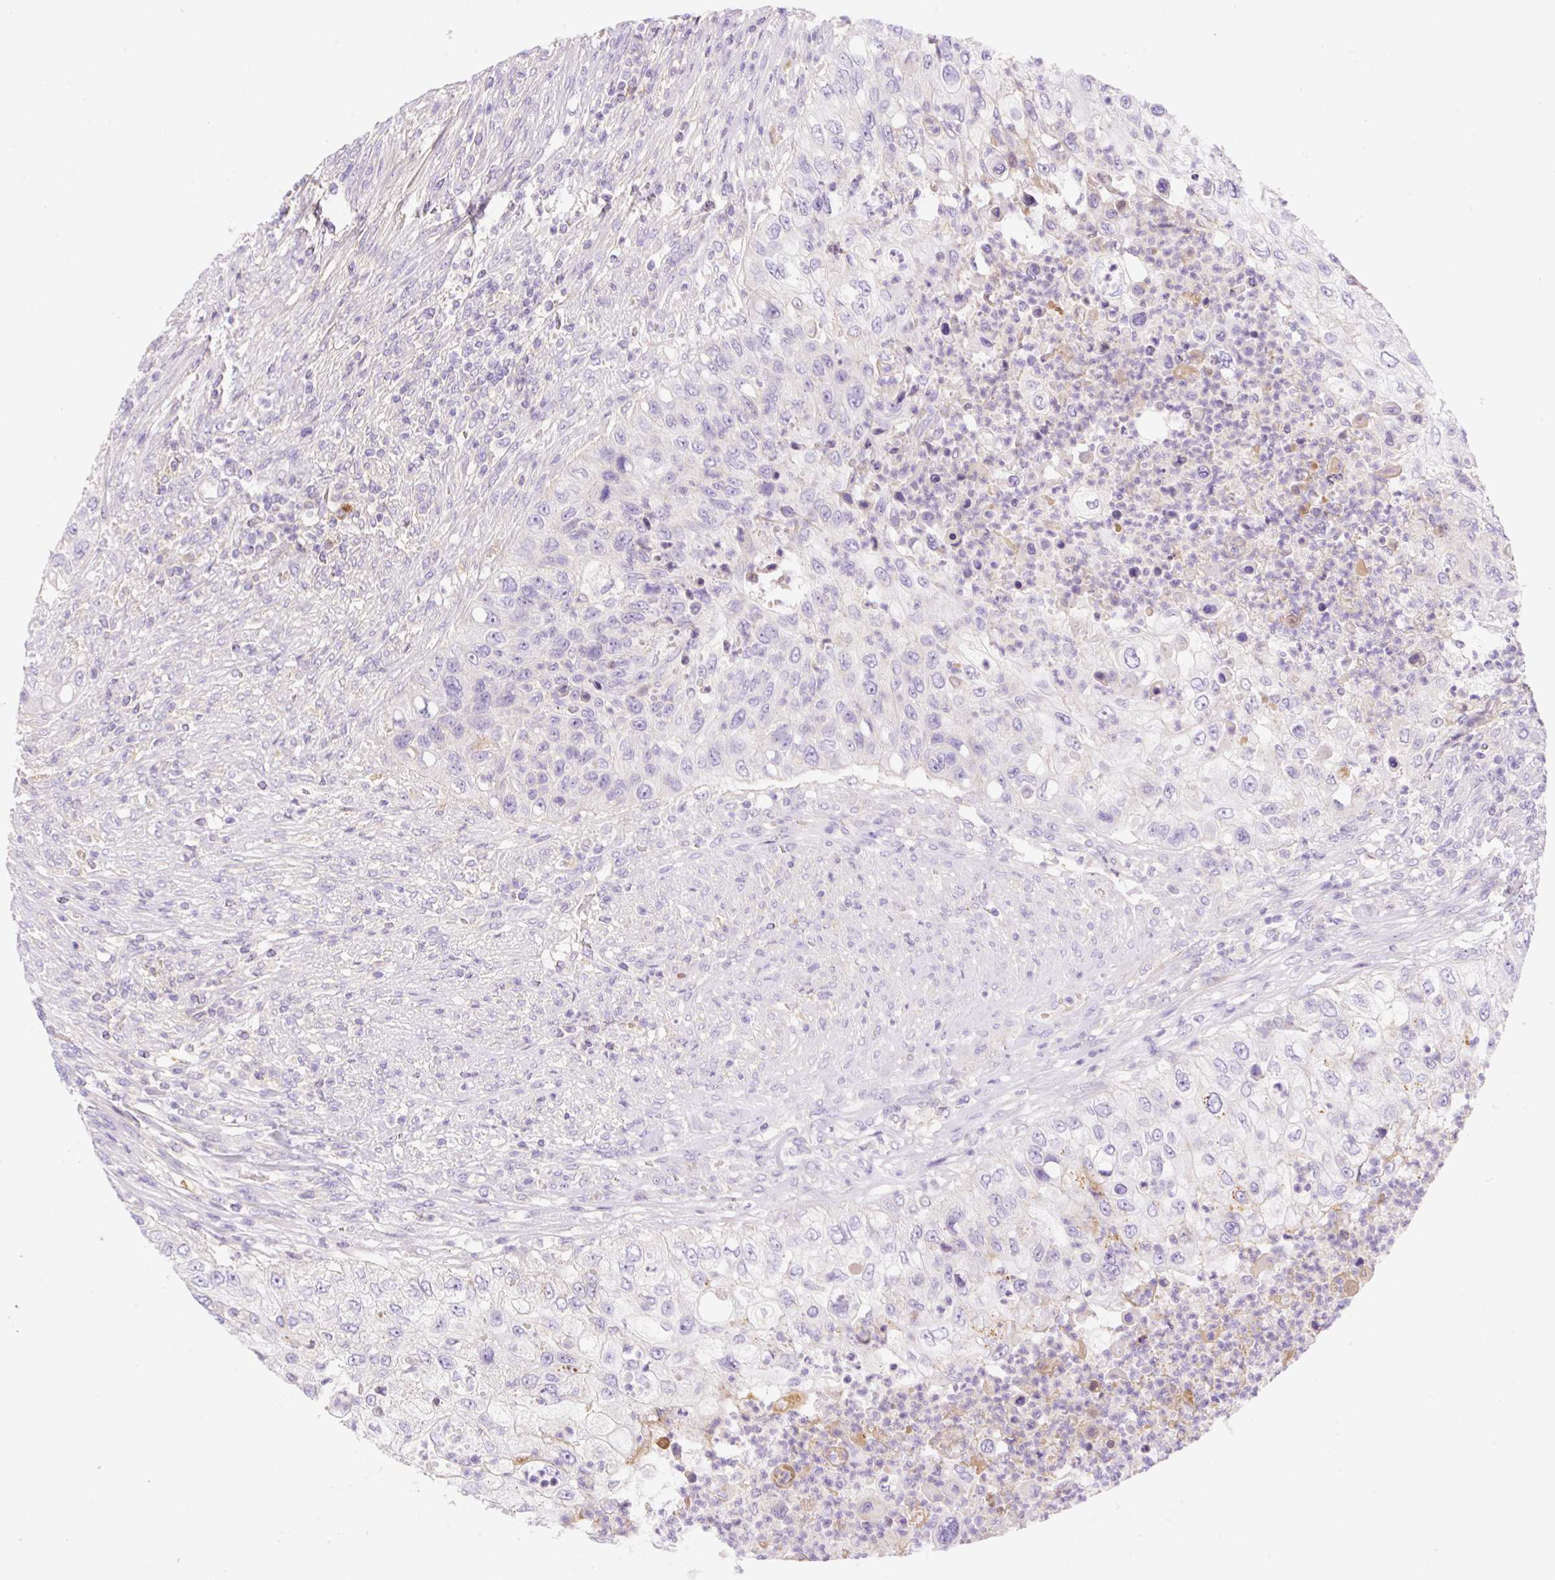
{"staining": {"intensity": "negative", "quantity": "none", "location": "none"}, "tissue": "urothelial cancer", "cell_type": "Tumor cells", "image_type": "cancer", "snomed": [{"axis": "morphology", "description": "Urothelial carcinoma, High grade"}, {"axis": "topography", "description": "Urinary bladder"}], "caption": "High magnification brightfield microscopy of urothelial cancer stained with DAB (3,3'-diaminobenzidine) (brown) and counterstained with hematoxylin (blue): tumor cells show no significant positivity. (Brightfield microscopy of DAB immunohistochemistry (IHC) at high magnification).", "gene": "DENND5A", "patient": {"sex": "female", "age": 60}}